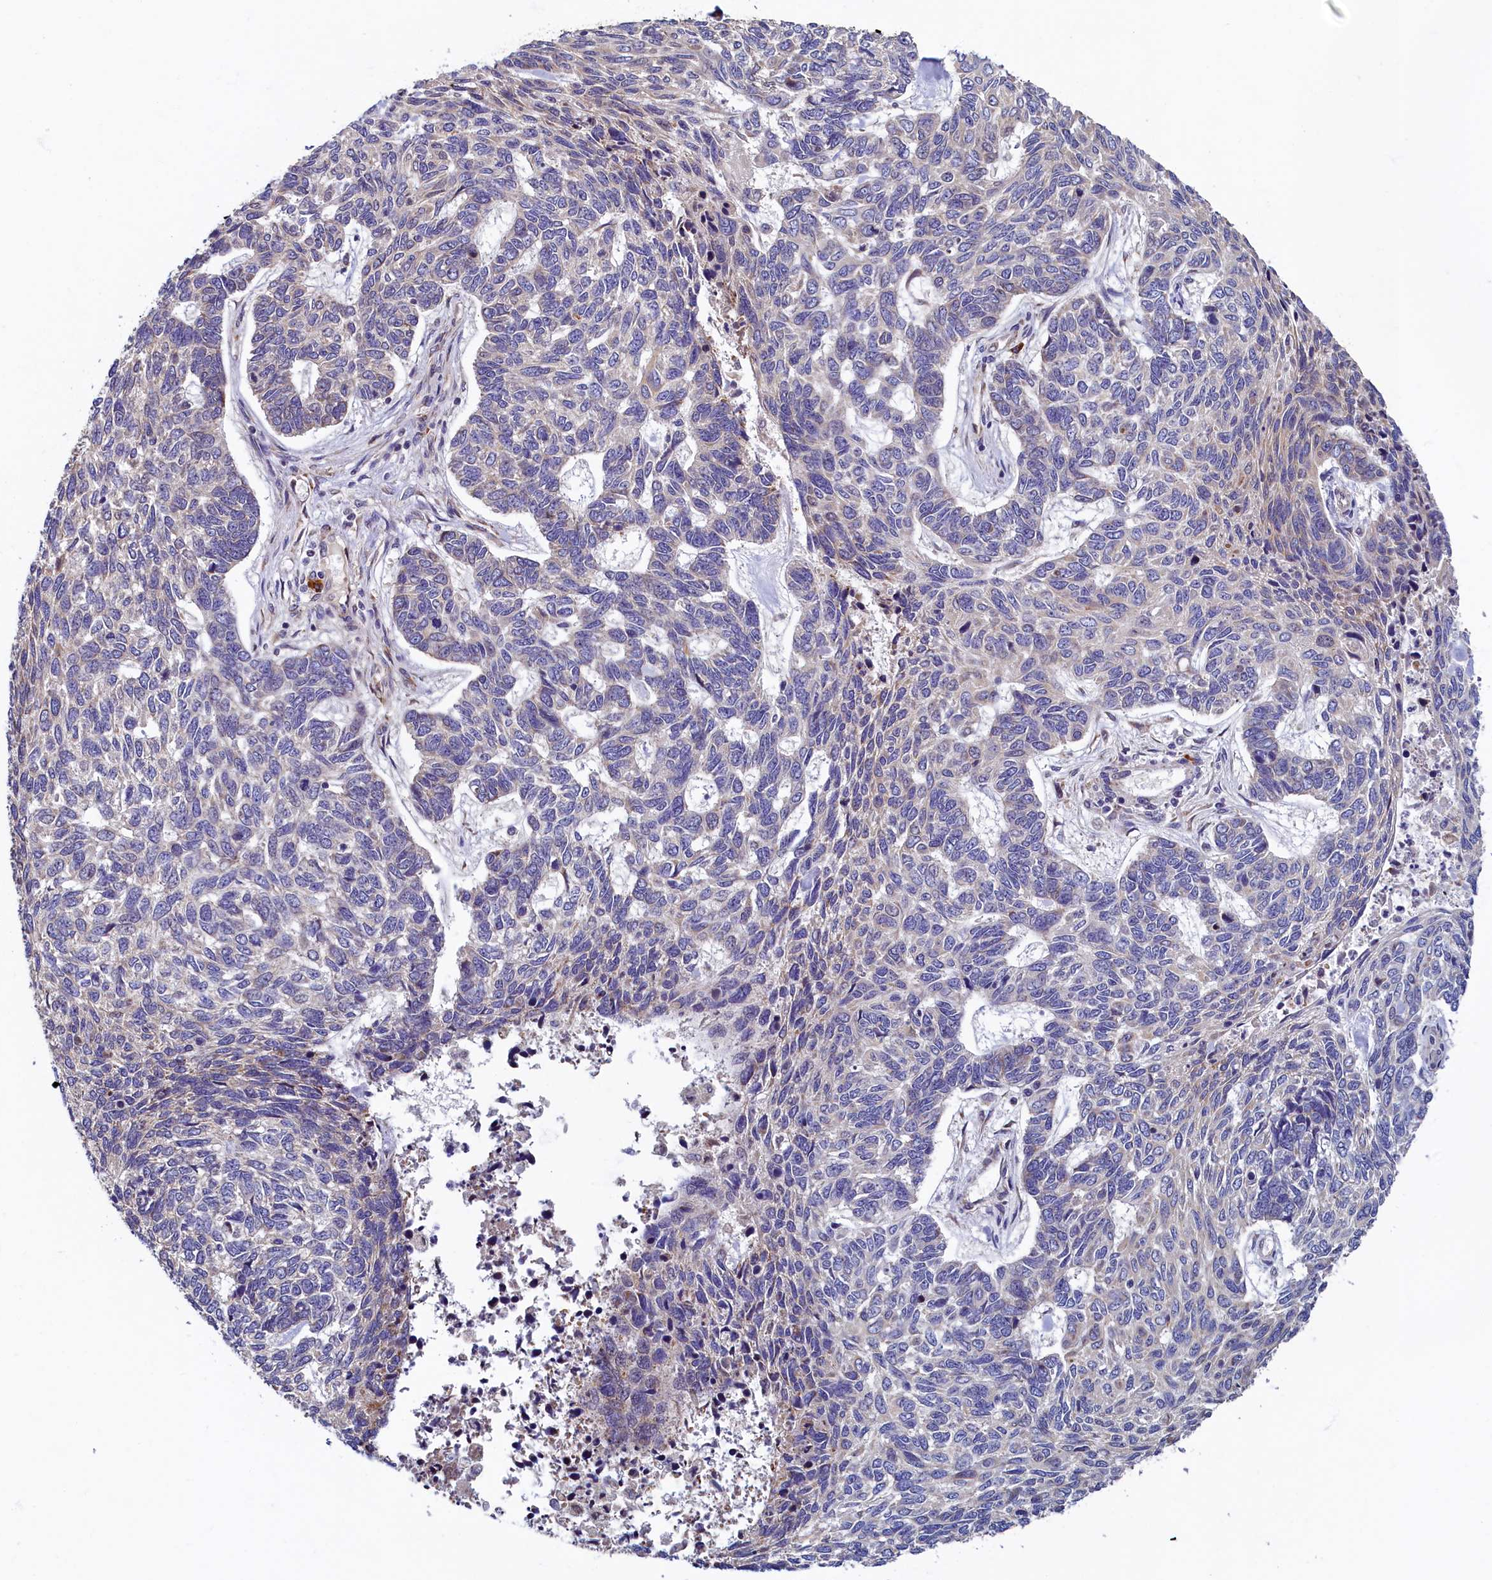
{"staining": {"intensity": "weak", "quantity": "<25%", "location": "cytoplasmic/membranous"}, "tissue": "skin cancer", "cell_type": "Tumor cells", "image_type": "cancer", "snomed": [{"axis": "morphology", "description": "Basal cell carcinoma"}, {"axis": "topography", "description": "Skin"}], "caption": "Immunohistochemistry of basal cell carcinoma (skin) displays no staining in tumor cells. (Stains: DAB immunohistochemistry with hematoxylin counter stain, Microscopy: brightfield microscopy at high magnification).", "gene": "SLC16A14", "patient": {"sex": "female", "age": 65}}